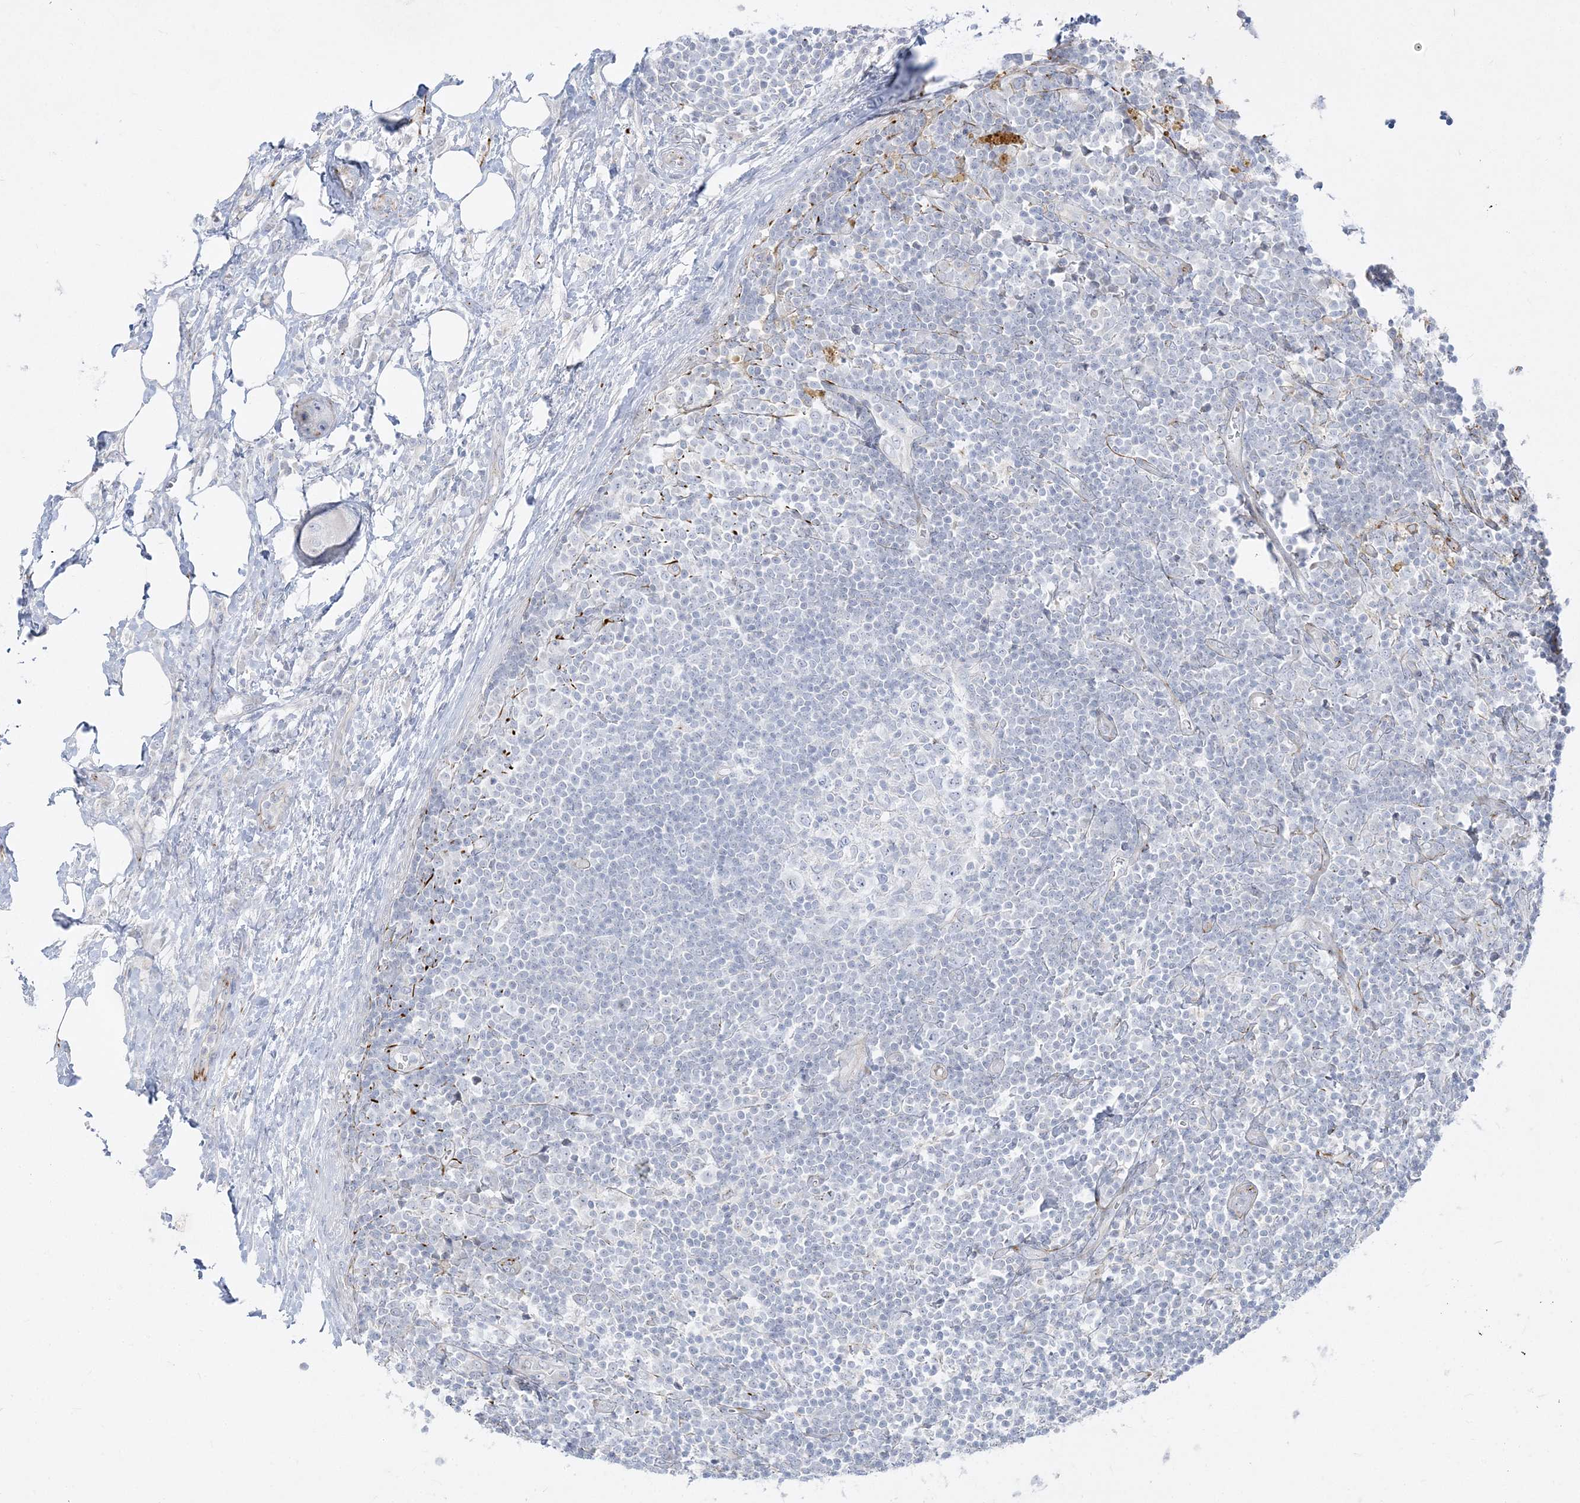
{"staining": {"intensity": "negative", "quantity": "none", "location": "none"}, "tissue": "lymph node", "cell_type": "Germinal center cells", "image_type": "normal", "snomed": [{"axis": "morphology", "description": "Normal tissue, NOS"}, {"axis": "morphology", "description": "Squamous cell carcinoma, metastatic, NOS"}, {"axis": "topography", "description": "Lymph node"}], "caption": "A histopathology image of human lymph node is negative for staining in germinal center cells. Brightfield microscopy of immunohistochemistry (IHC) stained with DAB (brown) and hematoxylin (blue), captured at high magnification.", "gene": "GPAT2", "patient": {"sex": "male", "age": 73}}